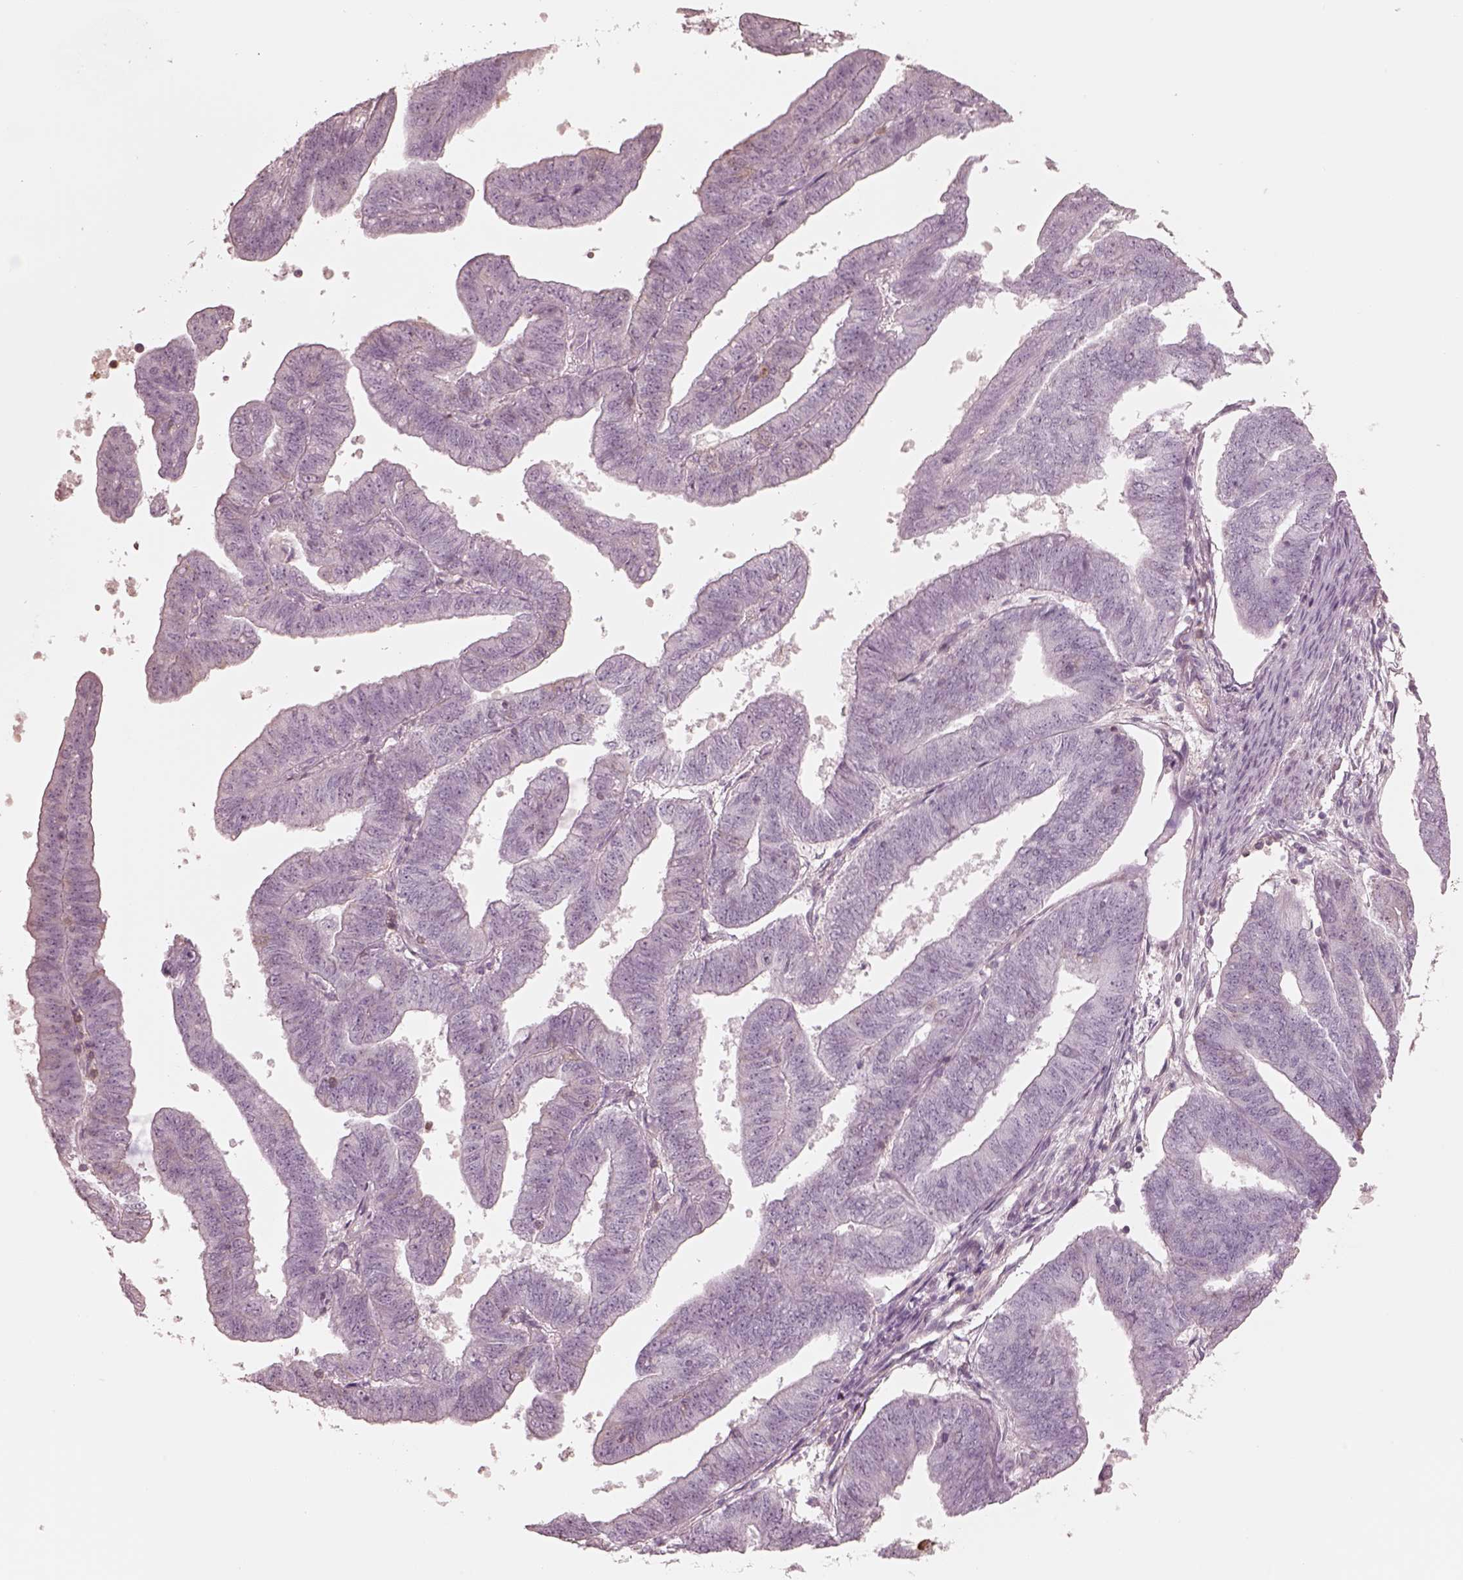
{"staining": {"intensity": "negative", "quantity": "none", "location": "none"}, "tissue": "endometrial cancer", "cell_type": "Tumor cells", "image_type": "cancer", "snomed": [{"axis": "morphology", "description": "Adenocarcinoma, NOS"}, {"axis": "topography", "description": "Endometrium"}], "caption": "This is an IHC micrograph of endometrial cancer (adenocarcinoma). There is no expression in tumor cells.", "gene": "GPRIN1", "patient": {"sex": "female", "age": 82}}